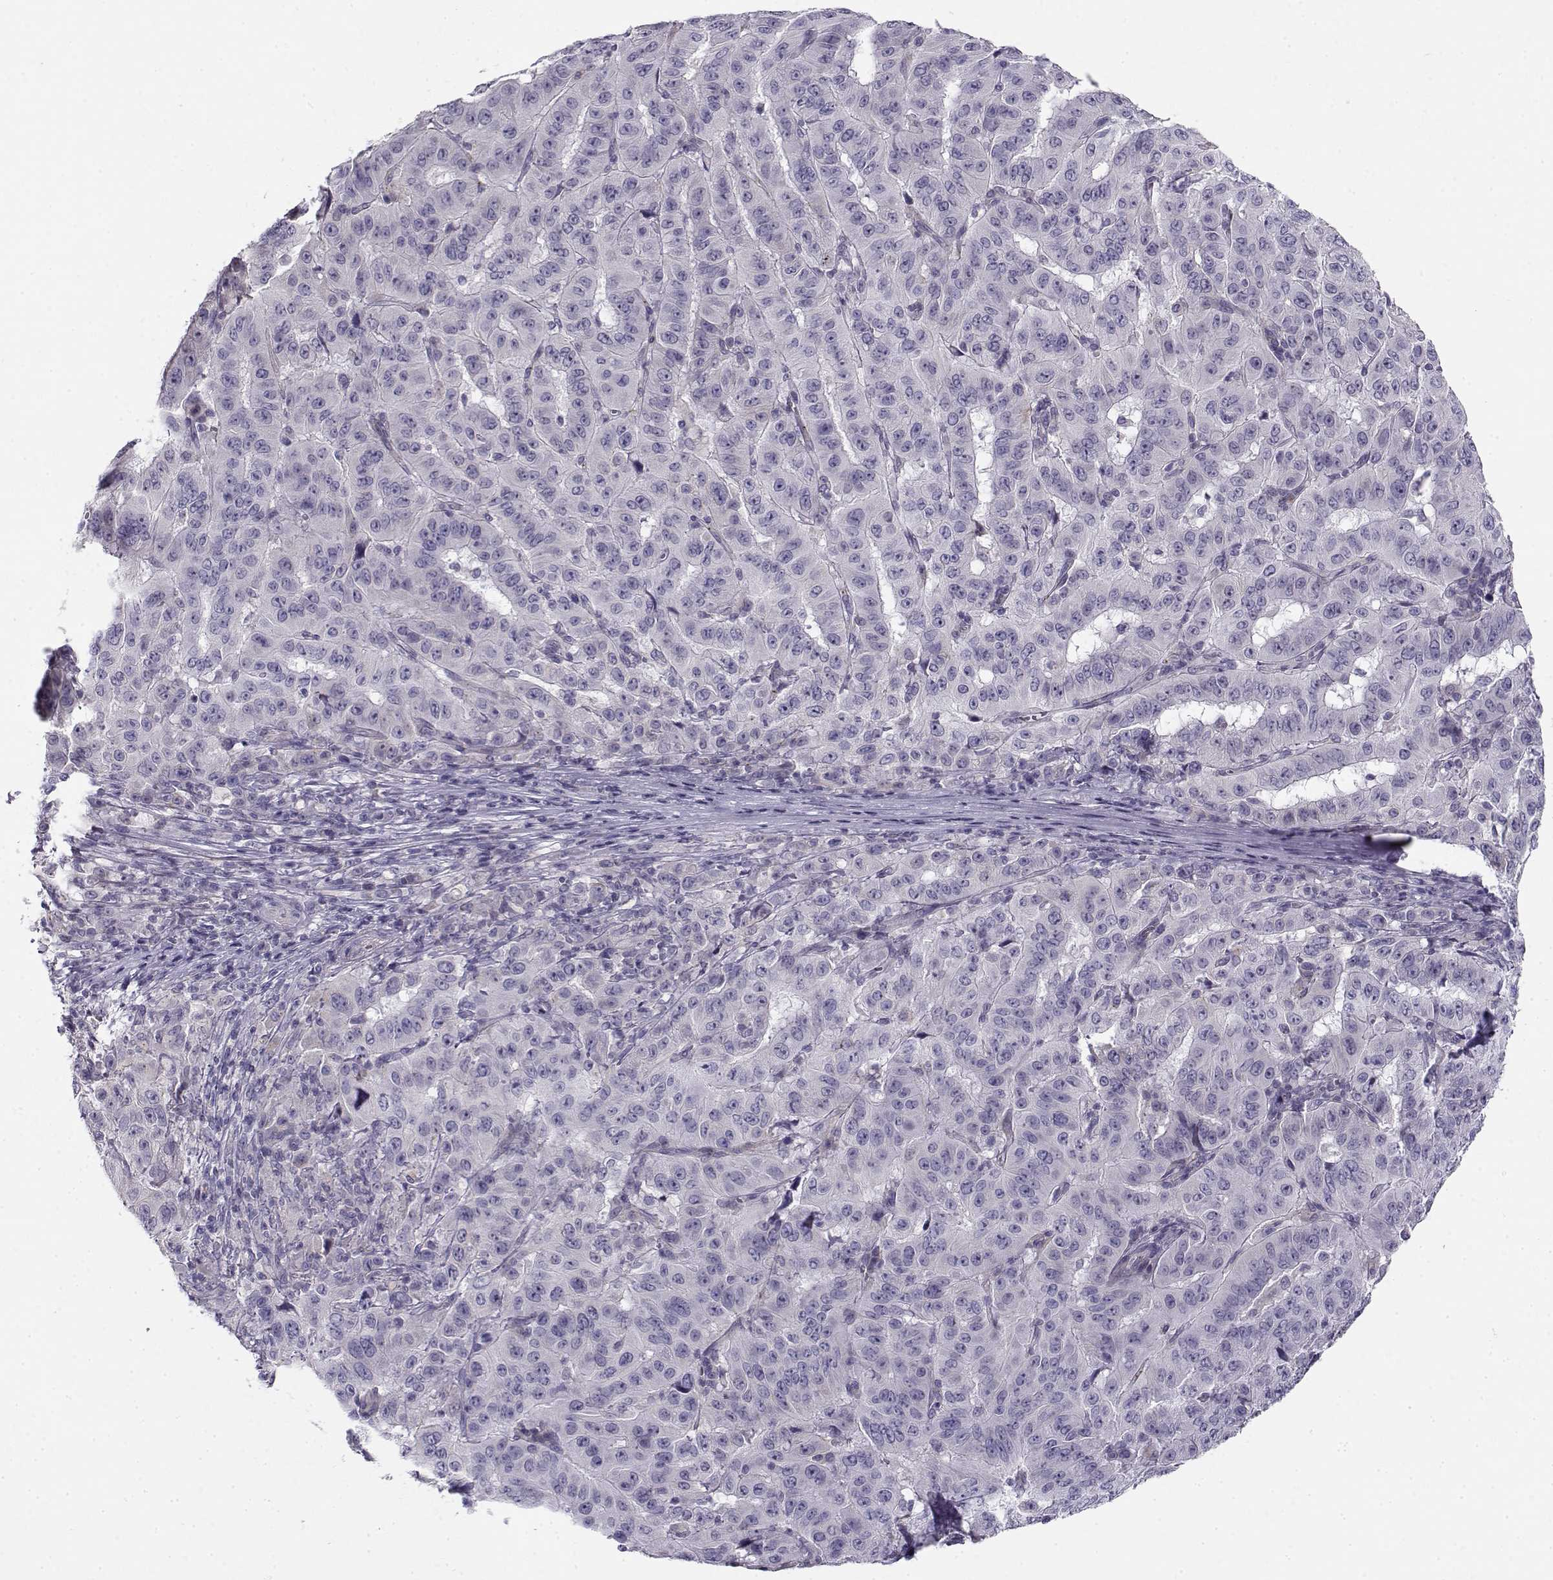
{"staining": {"intensity": "negative", "quantity": "none", "location": "none"}, "tissue": "pancreatic cancer", "cell_type": "Tumor cells", "image_type": "cancer", "snomed": [{"axis": "morphology", "description": "Adenocarcinoma, NOS"}, {"axis": "topography", "description": "Pancreas"}], "caption": "The micrograph exhibits no significant expression in tumor cells of pancreatic cancer.", "gene": "MYO1A", "patient": {"sex": "male", "age": 63}}